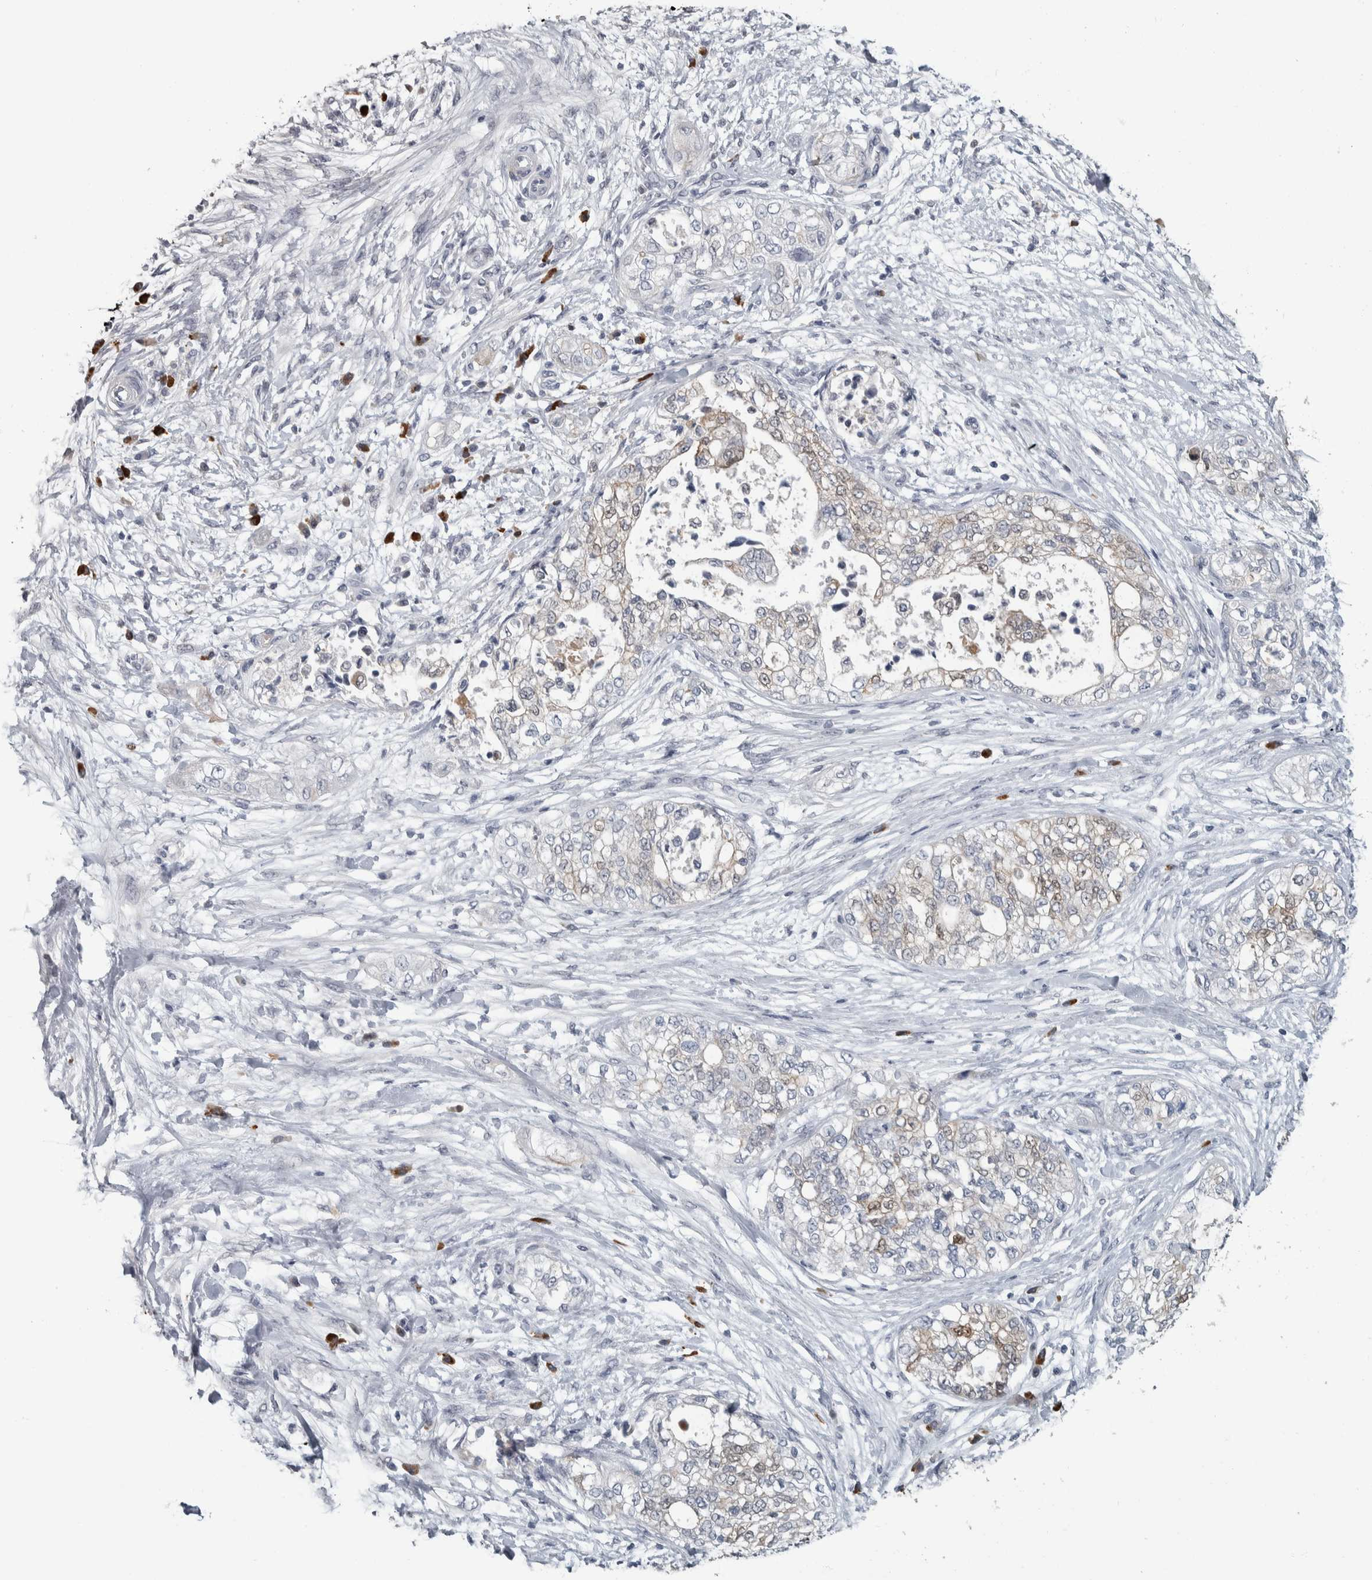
{"staining": {"intensity": "moderate", "quantity": "25%-75%", "location": "cytoplasmic/membranous,nuclear"}, "tissue": "pancreatic cancer", "cell_type": "Tumor cells", "image_type": "cancer", "snomed": [{"axis": "morphology", "description": "Adenocarcinoma, NOS"}, {"axis": "topography", "description": "Pancreas"}], "caption": "An image of human pancreatic cancer (adenocarcinoma) stained for a protein displays moderate cytoplasmic/membranous and nuclear brown staining in tumor cells.", "gene": "CAVIN4", "patient": {"sex": "male", "age": 72}}